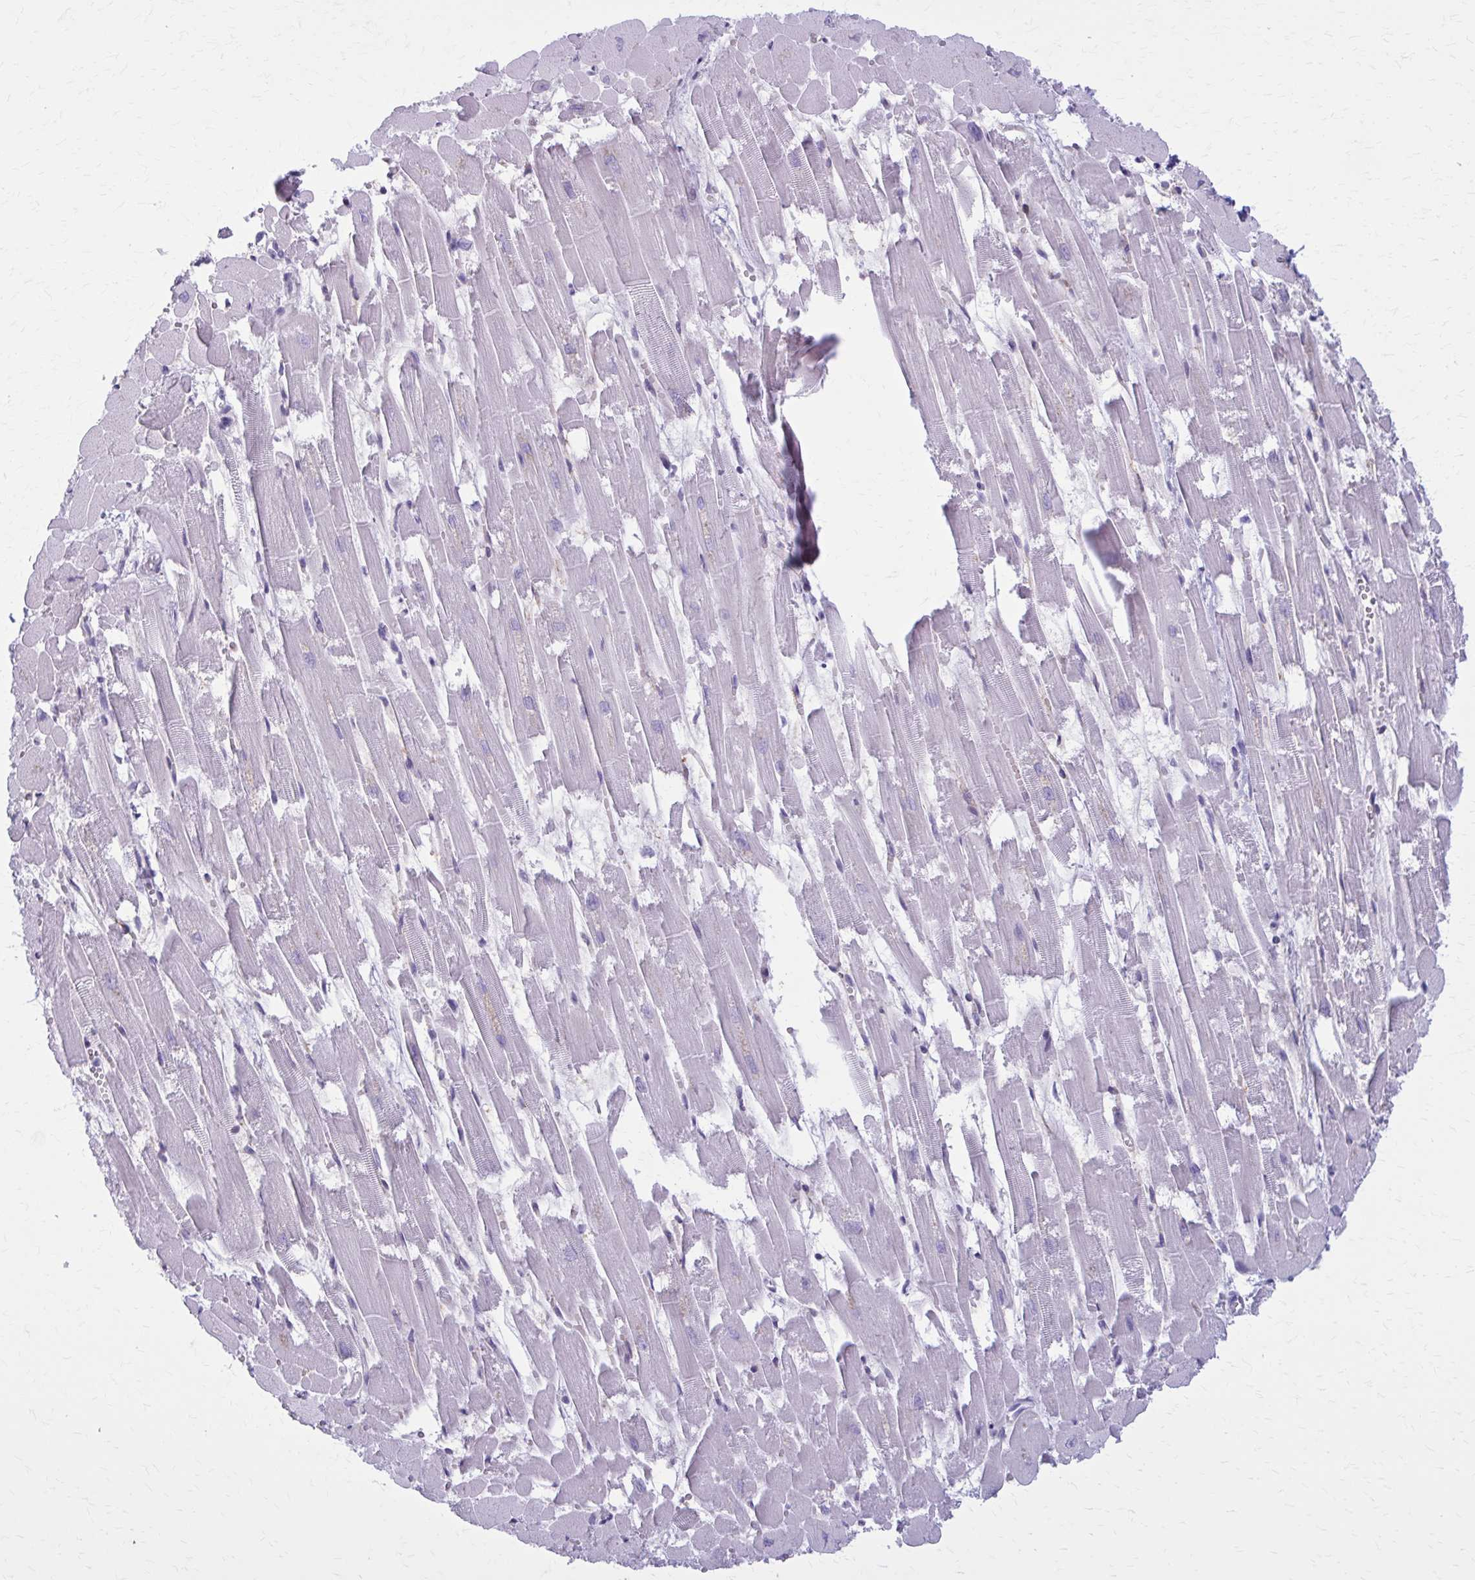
{"staining": {"intensity": "negative", "quantity": "none", "location": "none"}, "tissue": "heart muscle", "cell_type": "Cardiomyocytes", "image_type": "normal", "snomed": [{"axis": "morphology", "description": "Normal tissue, NOS"}, {"axis": "topography", "description": "Heart"}], "caption": "Protein analysis of normal heart muscle shows no significant expression in cardiomyocytes. (Brightfield microscopy of DAB (3,3'-diaminobenzidine) immunohistochemistry at high magnification).", "gene": "CD38", "patient": {"sex": "female", "age": 52}}